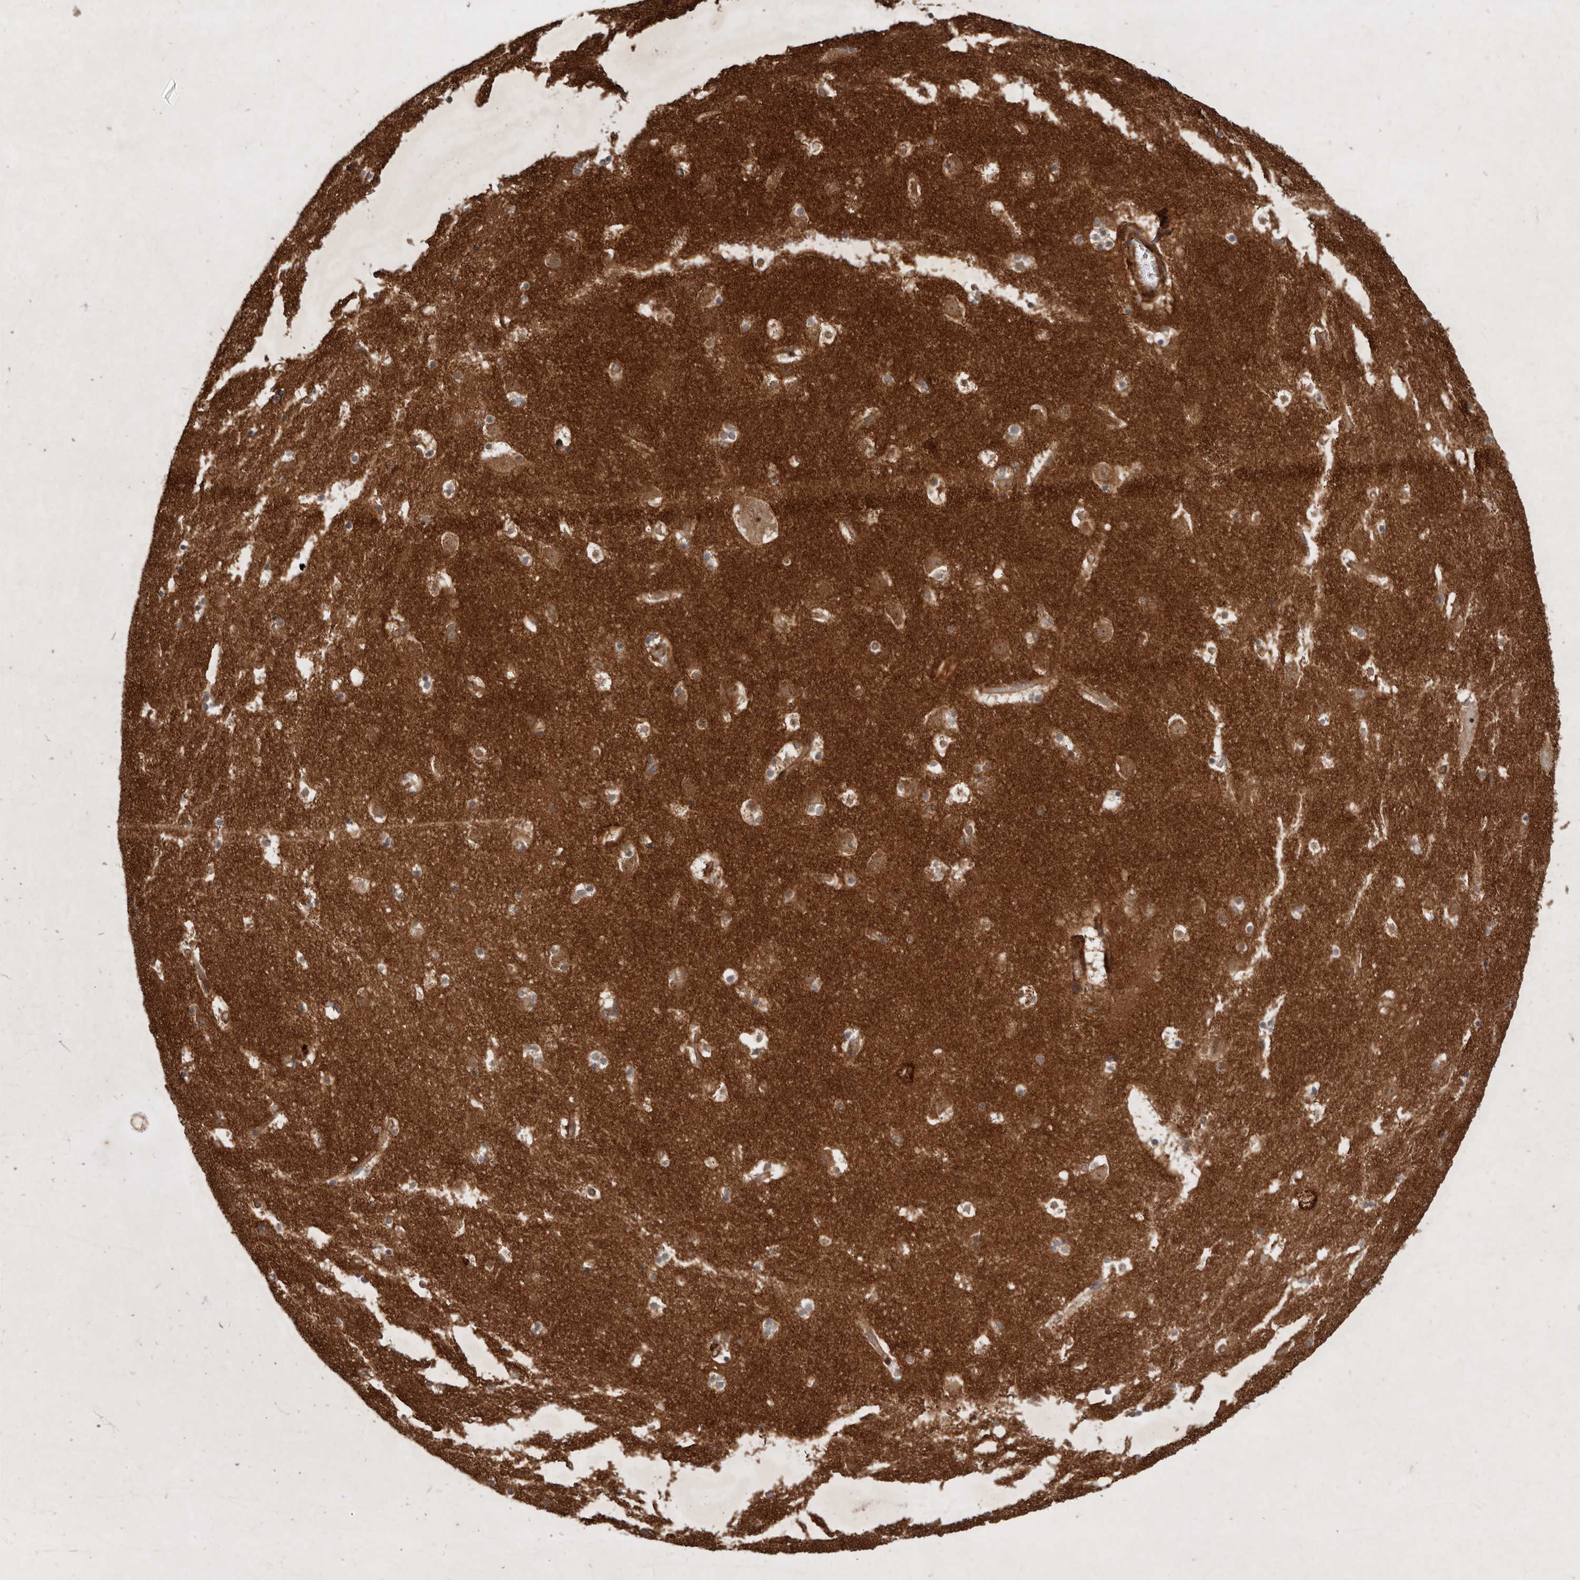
{"staining": {"intensity": "weak", "quantity": "<25%", "location": "cytoplasmic/membranous"}, "tissue": "caudate", "cell_type": "Glial cells", "image_type": "normal", "snomed": [{"axis": "morphology", "description": "Normal tissue, NOS"}, {"axis": "topography", "description": "Lateral ventricle wall"}], "caption": "Micrograph shows no protein staining in glial cells of unremarkable caudate. (DAB (3,3'-diaminobenzidine) immunohistochemistry (IHC), high magnification).", "gene": "STK36", "patient": {"sex": "male", "age": 45}}